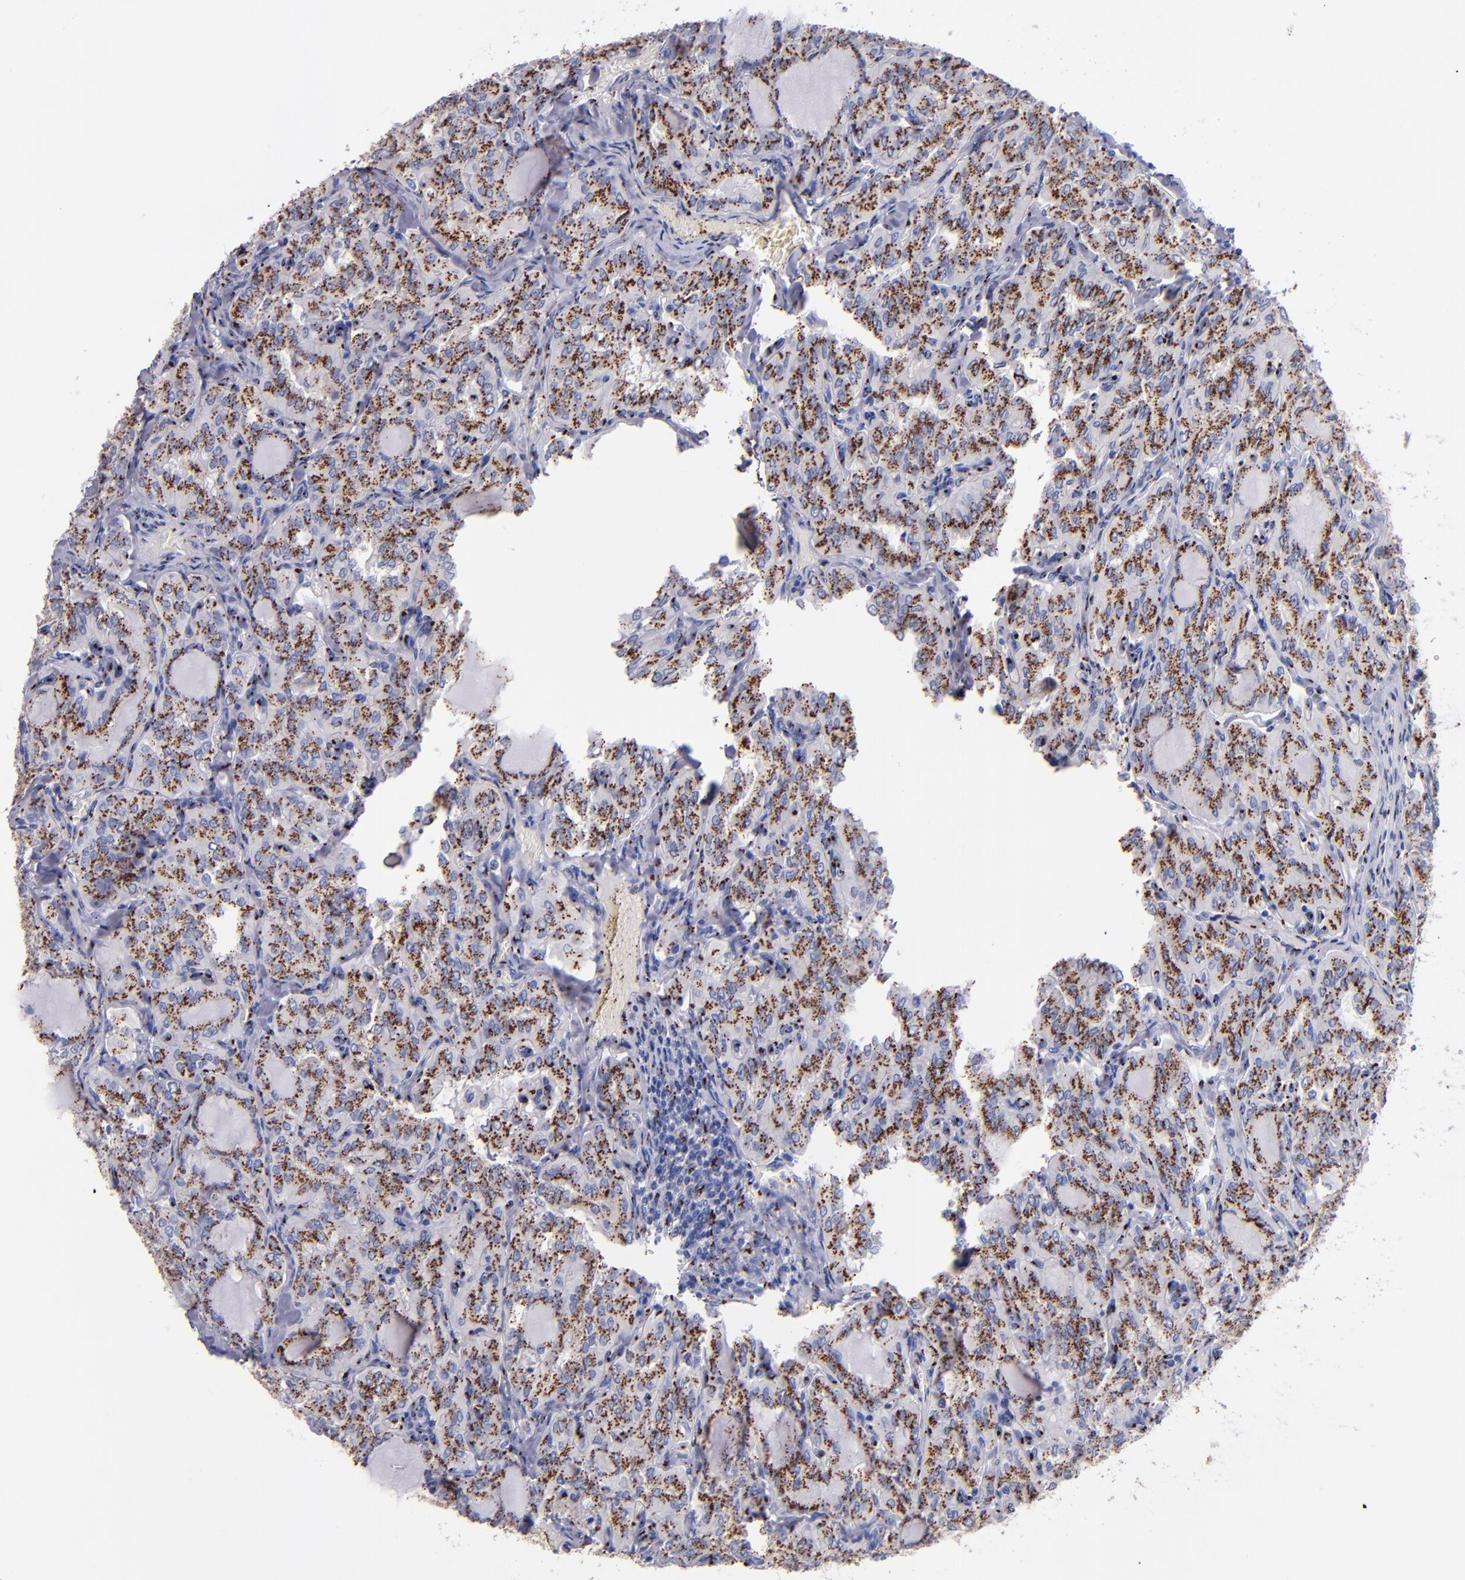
{"staining": {"intensity": "strong", "quantity": ">75%", "location": "cytoplasmic/membranous"}, "tissue": "thyroid cancer", "cell_type": "Tumor cells", "image_type": "cancer", "snomed": [{"axis": "morphology", "description": "Papillary adenocarcinoma, NOS"}, {"axis": "topography", "description": "Thyroid gland"}], "caption": "Thyroid cancer (papillary adenocarcinoma) tissue shows strong cytoplasmic/membranous expression in about >75% of tumor cells", "gene": "GOLIM4", "patient": {"sex": "male", "age": 20}}